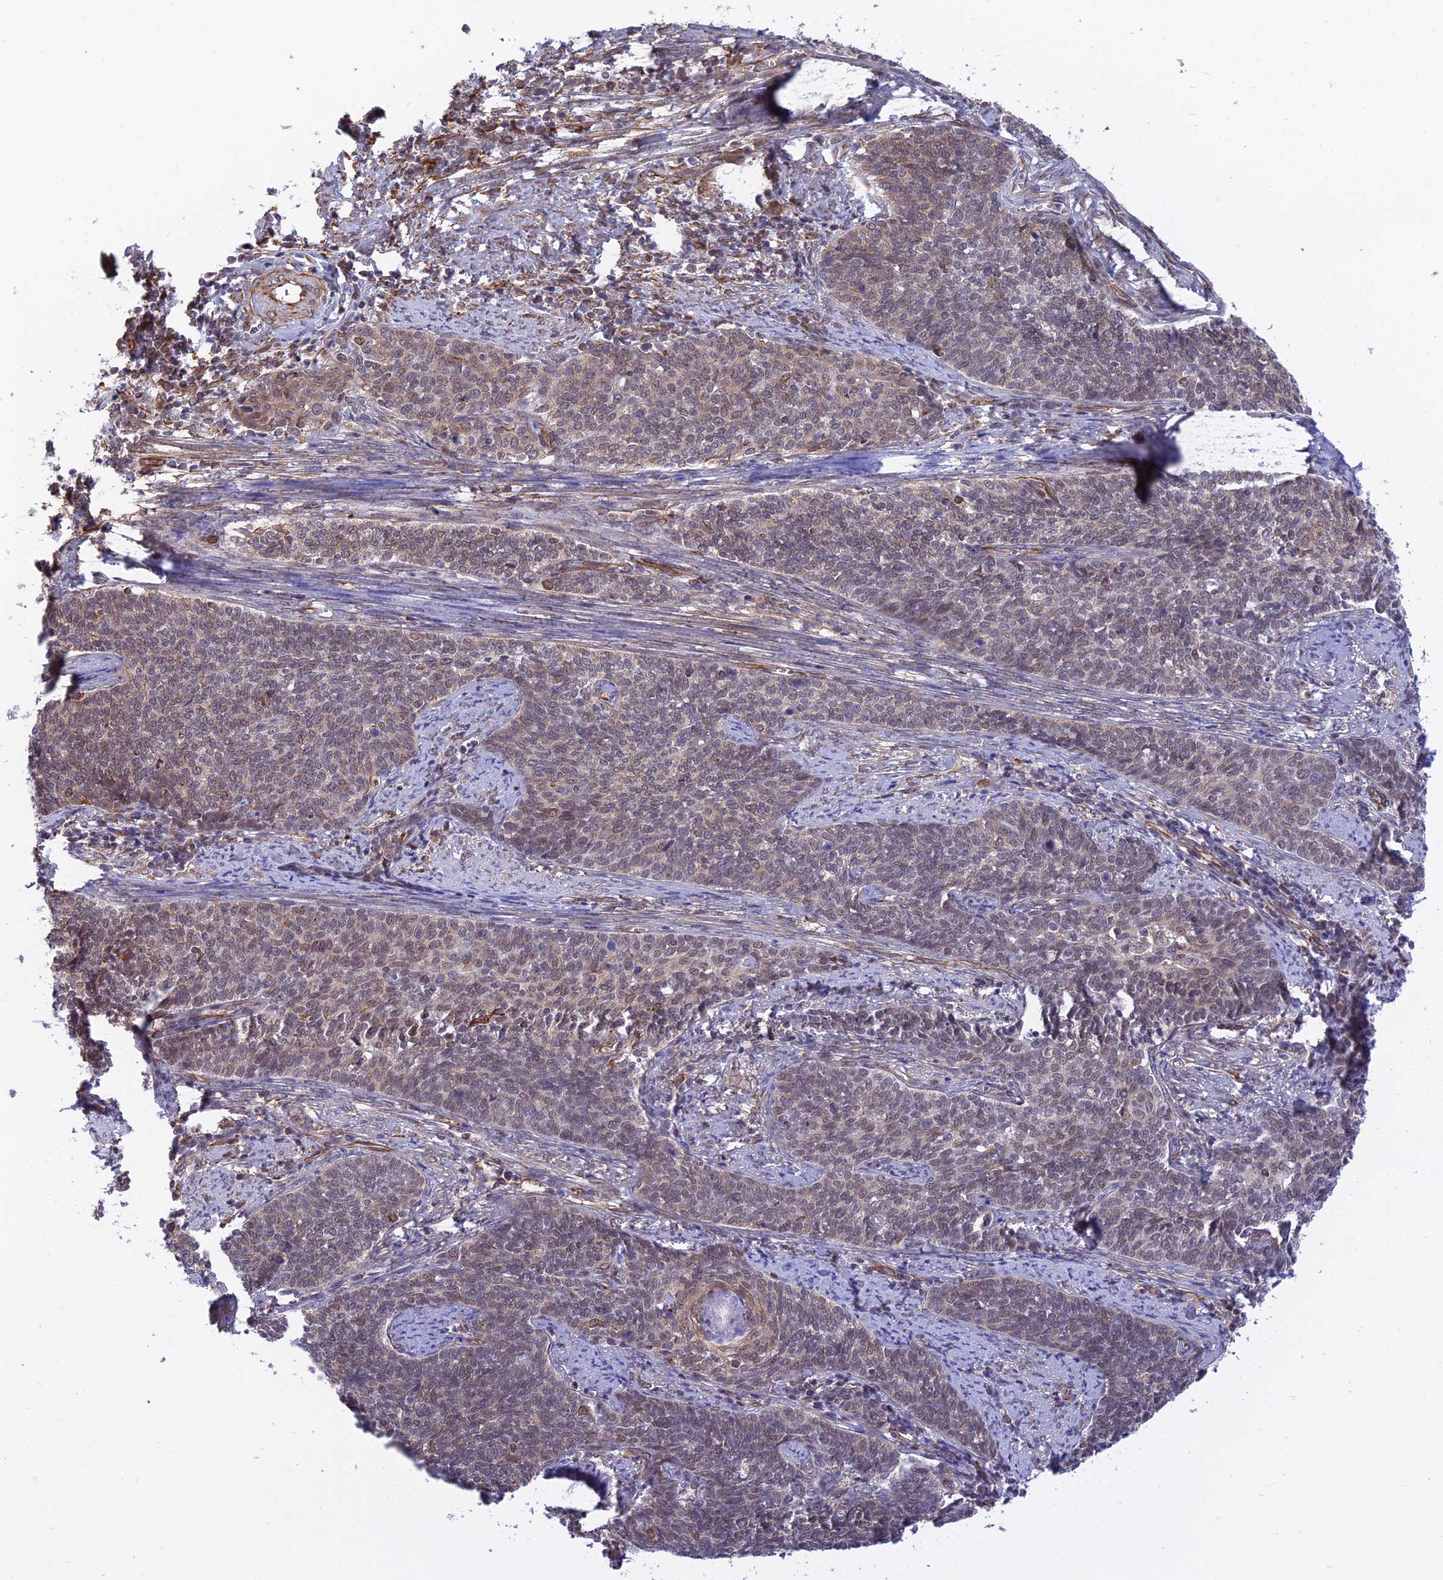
{"staining": {"intensity": "weak", "quantity": "25%-75%", "location": "nuclear"}, "tissue": "cervical cancer", "cell_type": "Tumor cells", "image_type": "cancer", "snomed": [{"axis": "morphology", "description": "Squamous cell carcinoma, NOS"}, {"axis": "topography", "description": "Cervix"}], "caption": "Cervical squamous cell carcinoma stained for a protein (brown) displays weak nuclear positive positivity in about 25%-75% of tumor cells.", "gene": "PAGR1", "patient": {"sex": "female", "age": 39}}